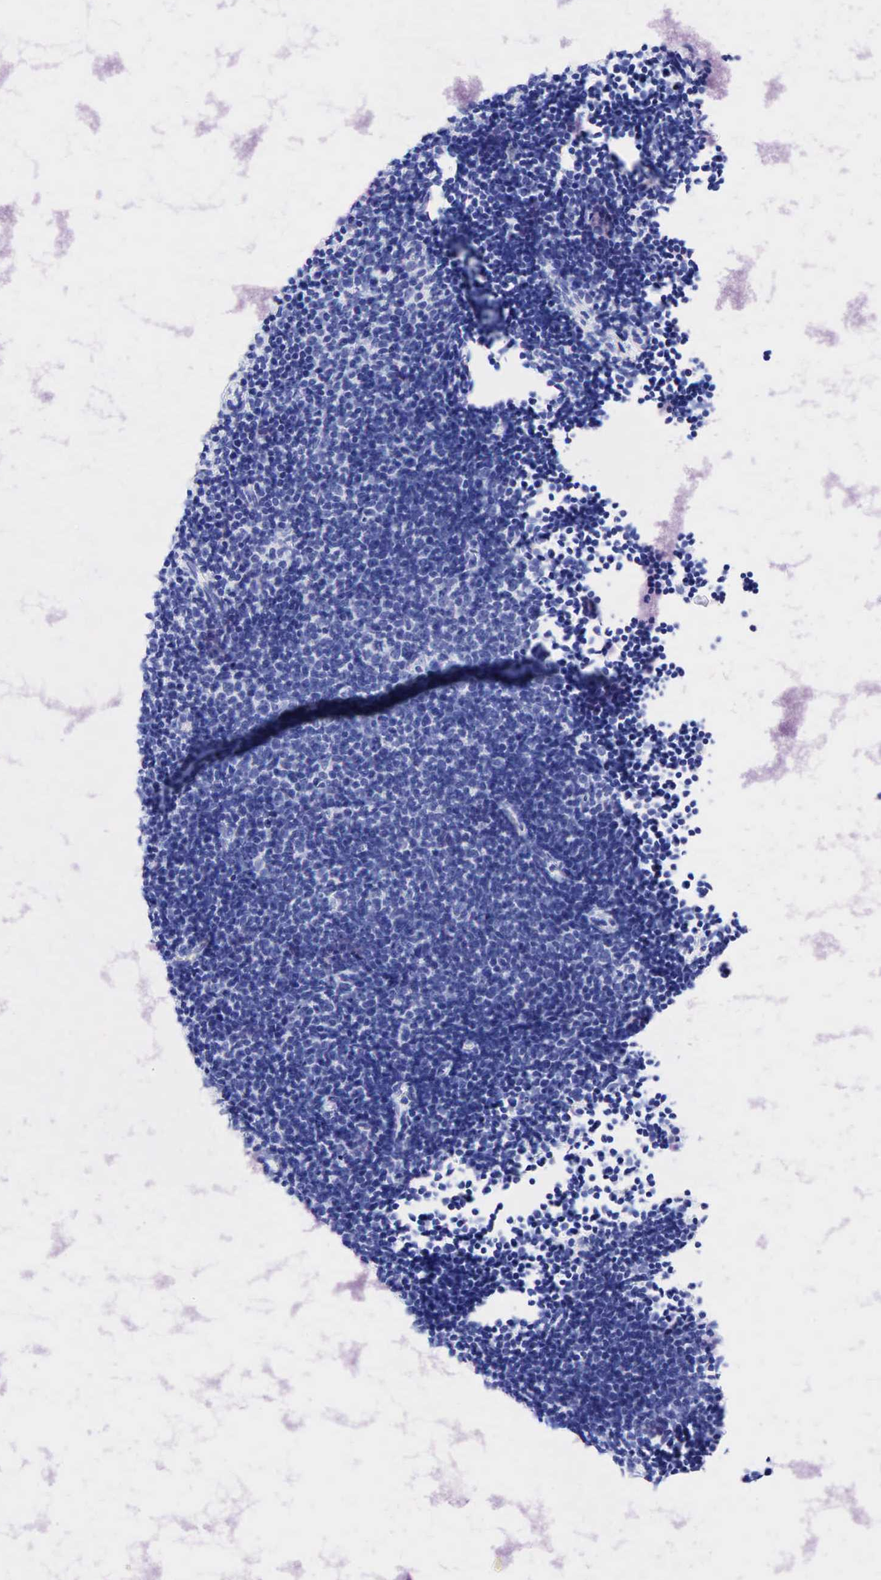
{"staining": {"intensity": "negative", "quantity": "none", "location": "none"}, "tissue": "lymphoma", "cell_type": "Tumor cells", "image_type": "cancer", "snomed": [{"axis": "morphology", "description": "Malignant lymphoma, non-Hodgkin's type, Low grade"}, {"axis": "topography", "description": "Lymph node"}], "caption": "The immunohistochemistry photomicrograph has no significant expression in tumor cells of low-grade malignant lymphoma, non-Hodgkin's type tissue. (DAB (3,3'-diaminobenzidine) IHC visualized using brightfield microscopy, high magnification).", "gene": "KRT19", "patient": {"sex": "male", "age": 49}}